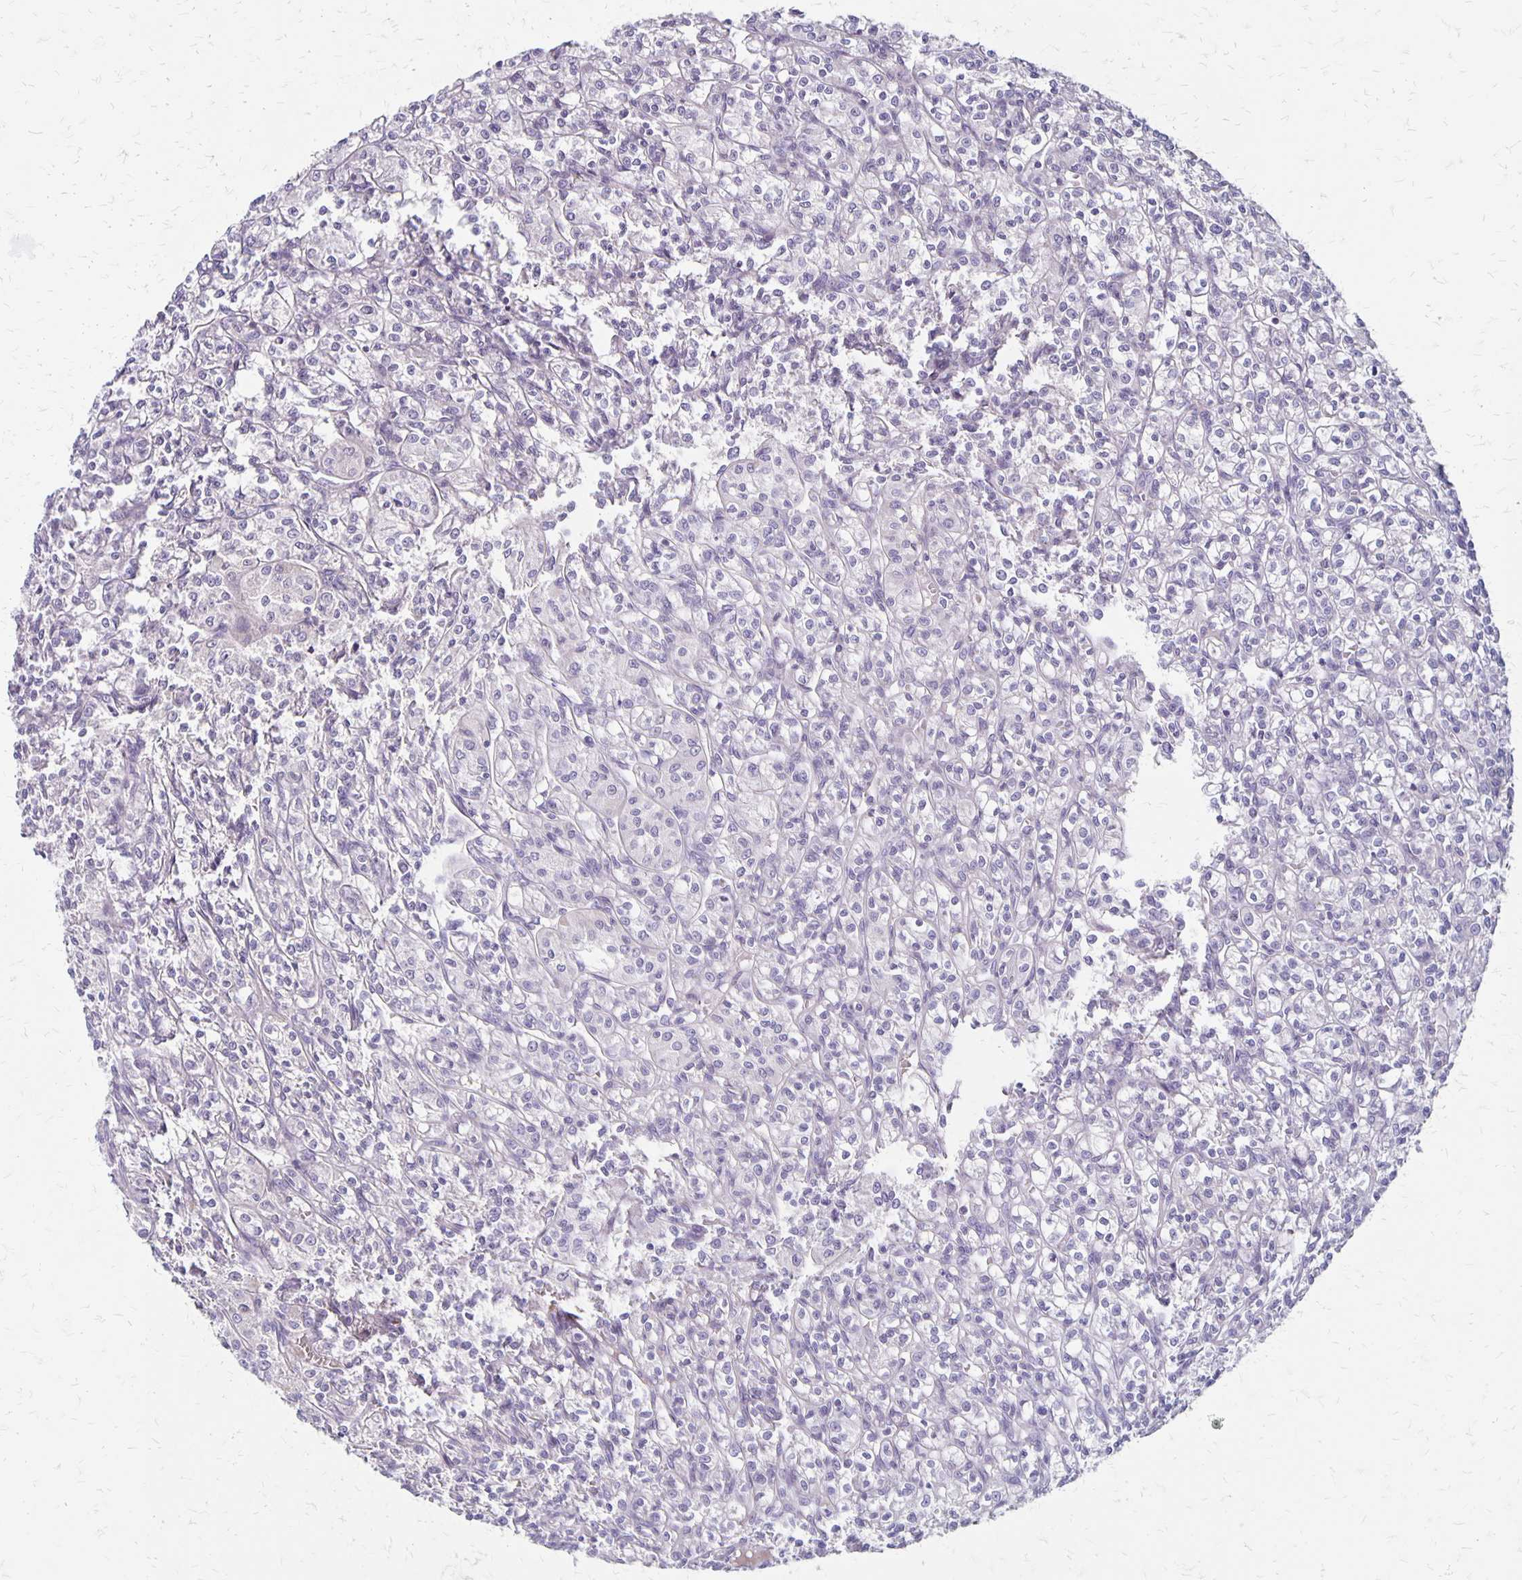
{"staining": {"intensity": "negative", "quantity": "none", "location": "none"}, "tissue": "renal cancer", "cell_type": "Tumor cells", "image_type": "cancer", "snomed": [{"axis": "morphology", "description": "Adenocarcinoma, NOS"}, {"axis": "topography", "description": "Kidney"}], "caption": "Tumor cells are negative for brown protein staining in renal adenocarcinoma.", "gene": "HOMER1", "patient": {"sex": "male", "age": 36}}